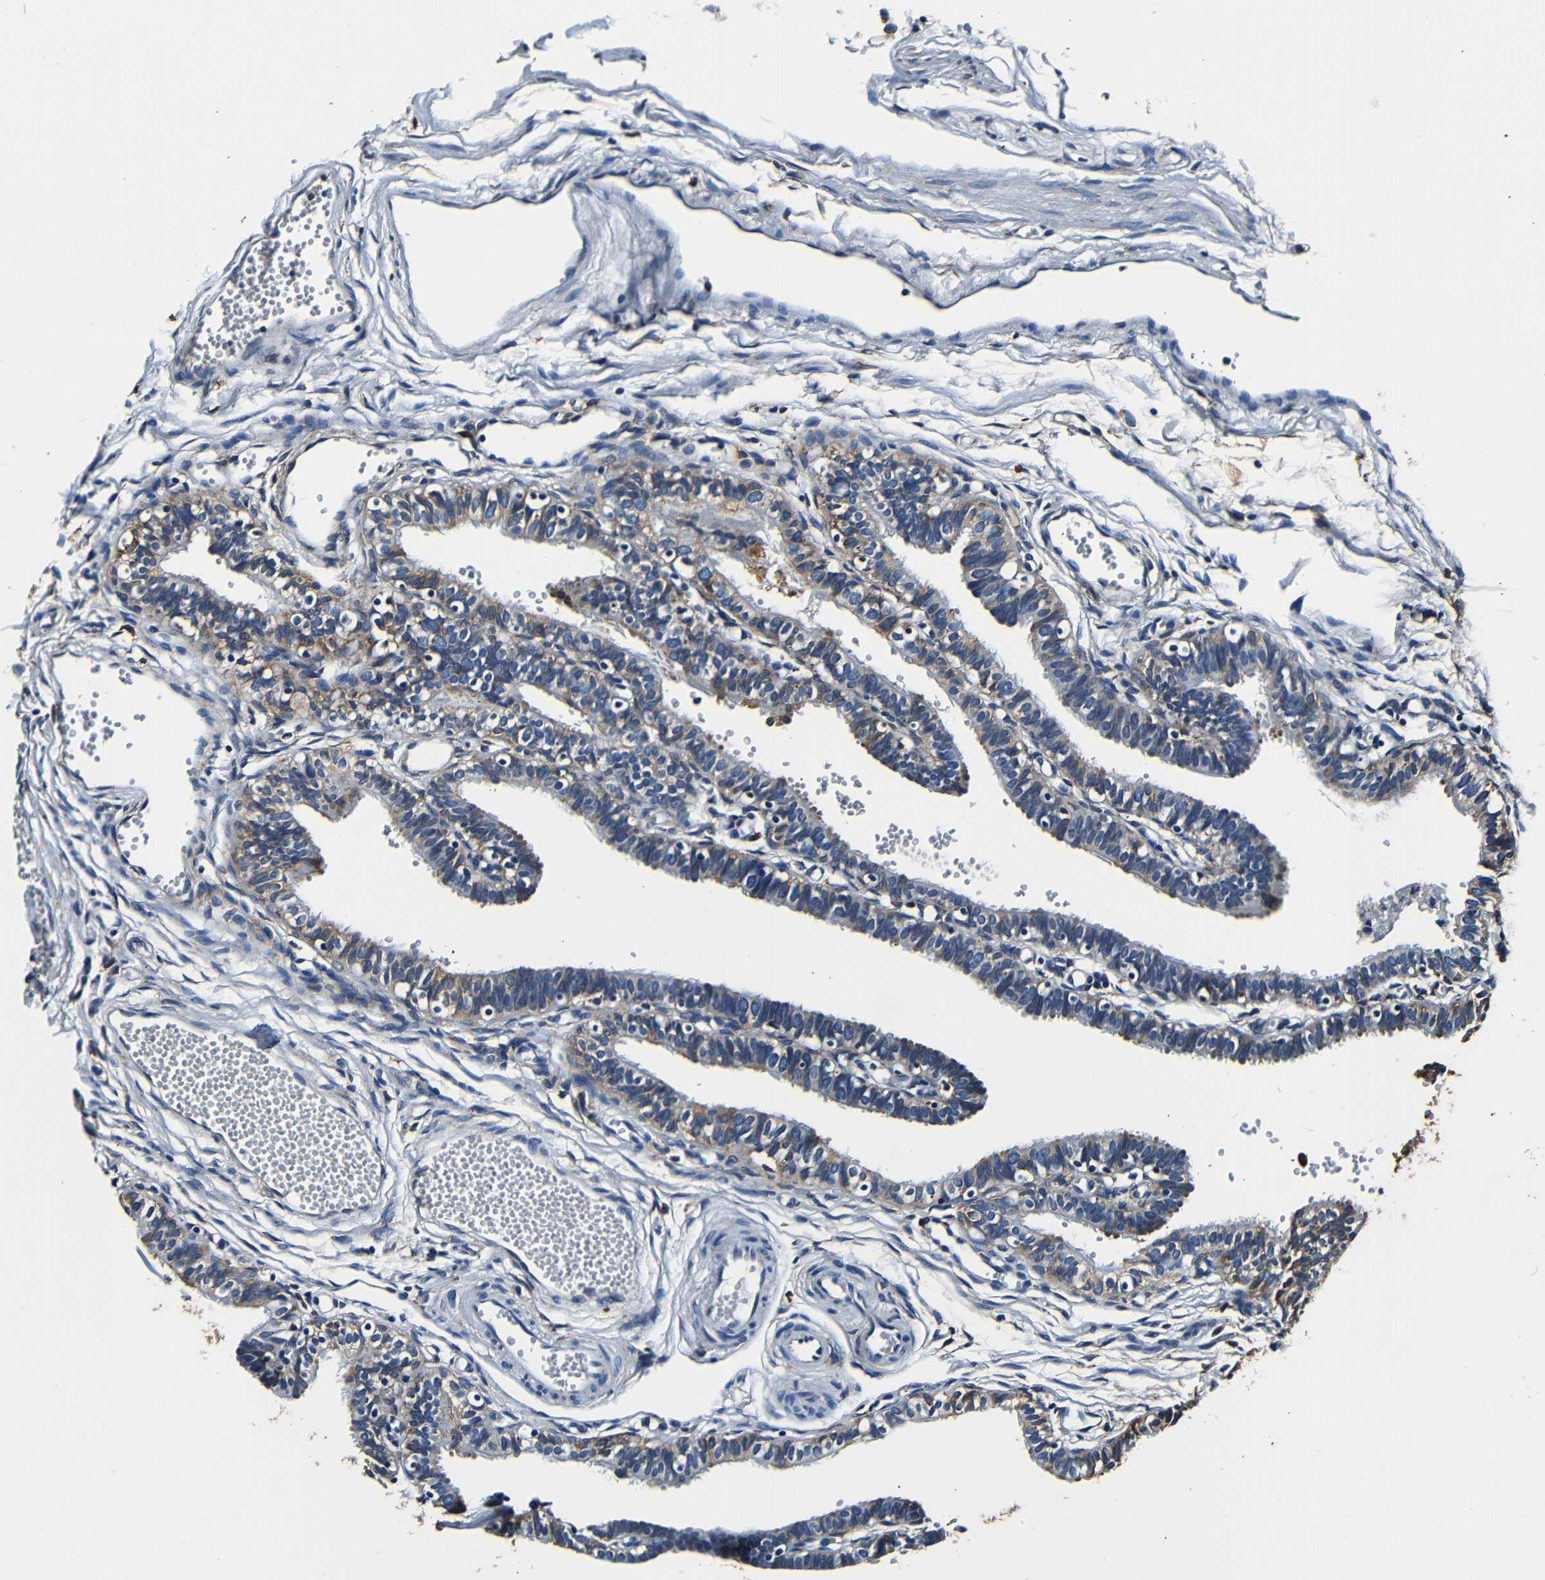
{"staining": {"intensity": "moderate", "quantity": "25%-75%", "location": "cytoplasmic/membranous"}, "tissue": "fallopian tube", "cell_type": "Glandular cells", "image_type": "normal", "snomed": [{"axis": "morphology", "description": "Normal tissue, NOS"}, {"axis": "topography", "description": "Fallopian tube"}, {"axis": "topography", "description": "Placenta"}], "caption": "An image of human fallopian tube stained for a protein exhibits moderate cytoplasmic/membranous brown staining in glandular cells. (Brightfield microscopy of DAB IHC at high magnification).", "gene": "RRBP1", "patient": {"sex": "female", "age": 34}}